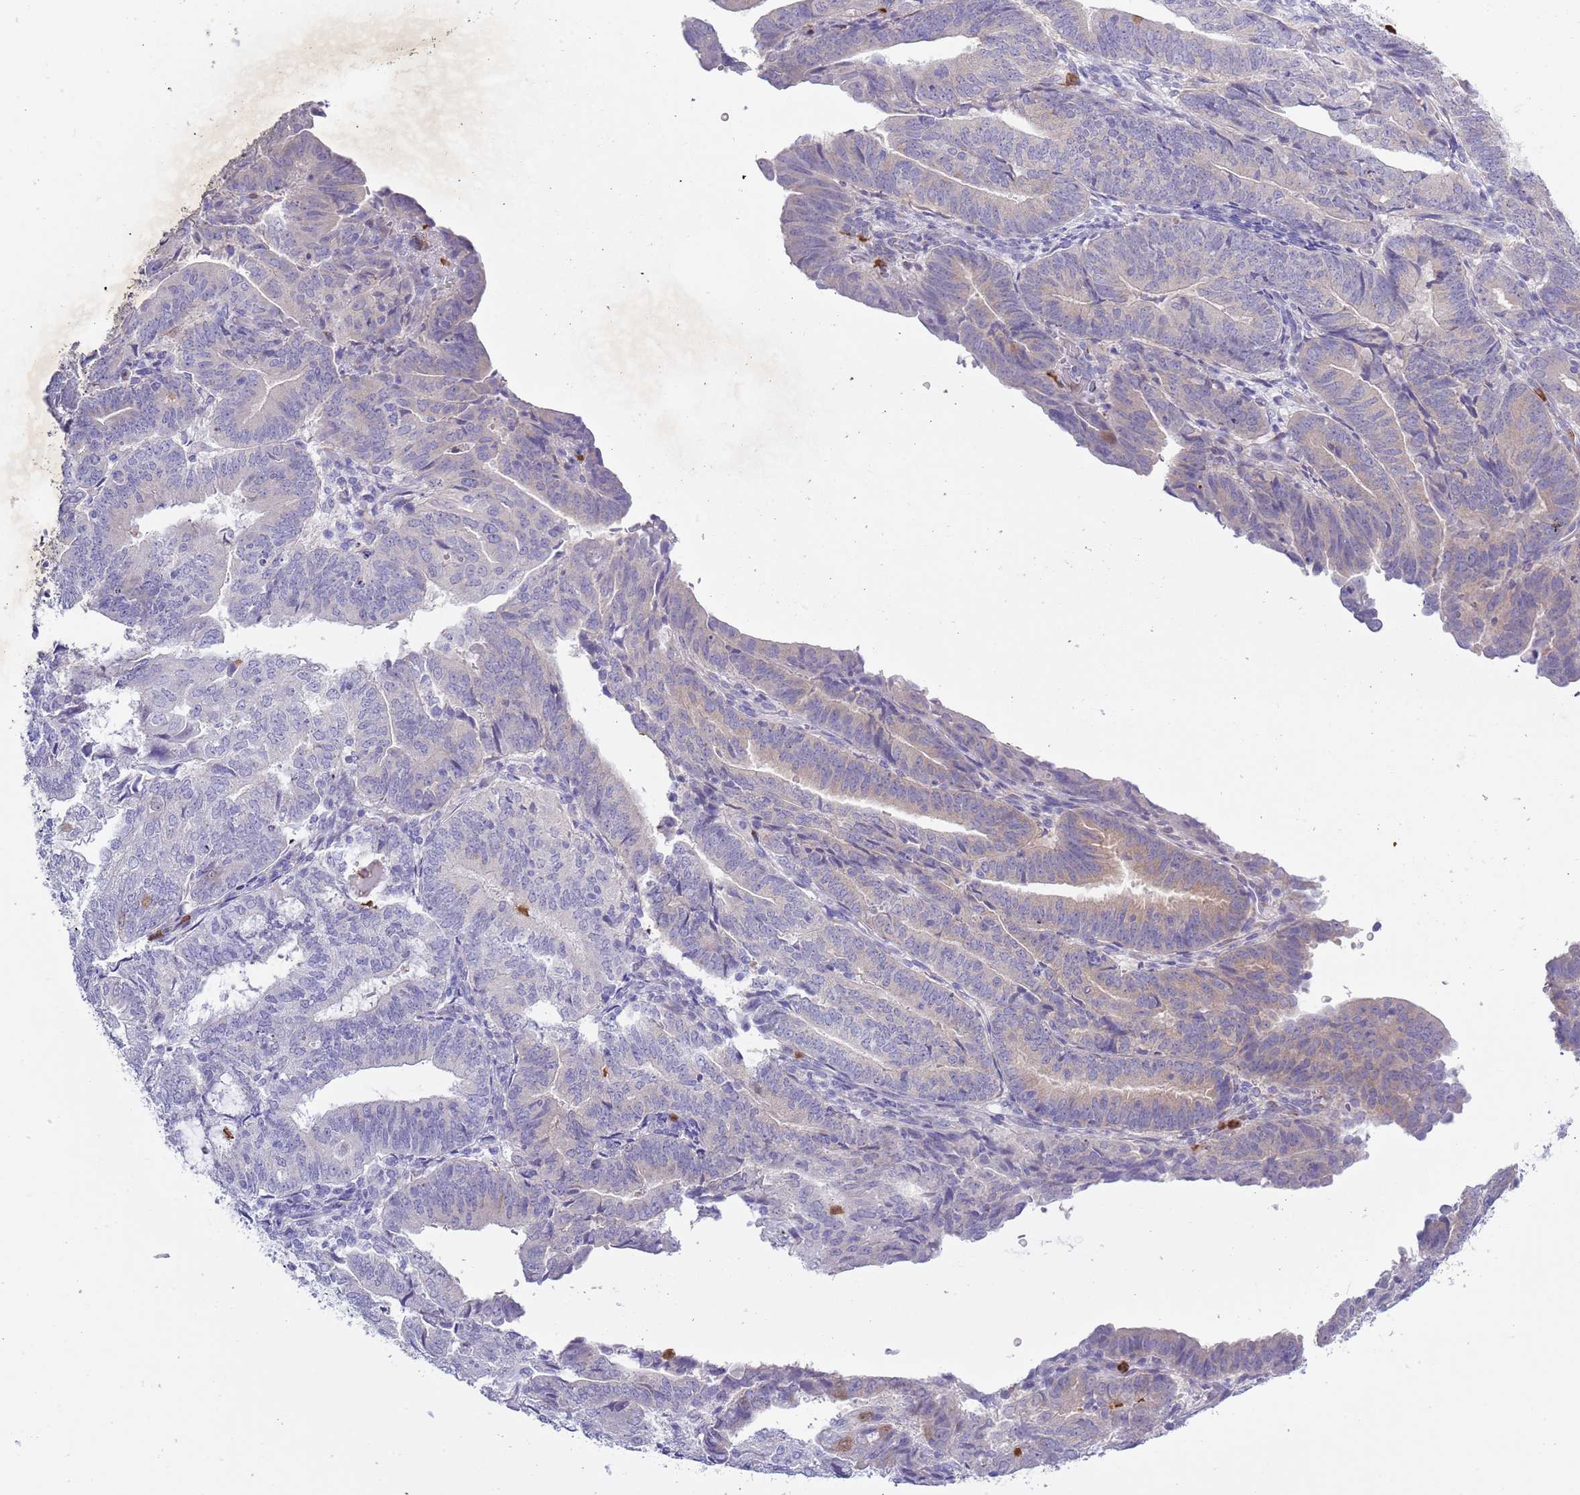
{"staining": {"intensity": "negative", "quantity": "none", "location": "none"}, "tissue": "endometrial cancer", "cell_type": "Tumor cells", "image_type": "cancer", "snomed": [{"axis": "morphology", "description": "Adenocarcinoma, NOS"}, {"axis": "topography", "description": "Endometrium"}], "caption": "Immunohistochemical staining of adenocarcinoma (endometrial) demonstrates no significant staining in tumor cells. (DAB (3,3'-diaminobenzidine) IHC with hematoxylin counter stain).", "gene": "ZFP2", "patient": {"sex": "female", "age": 70}}